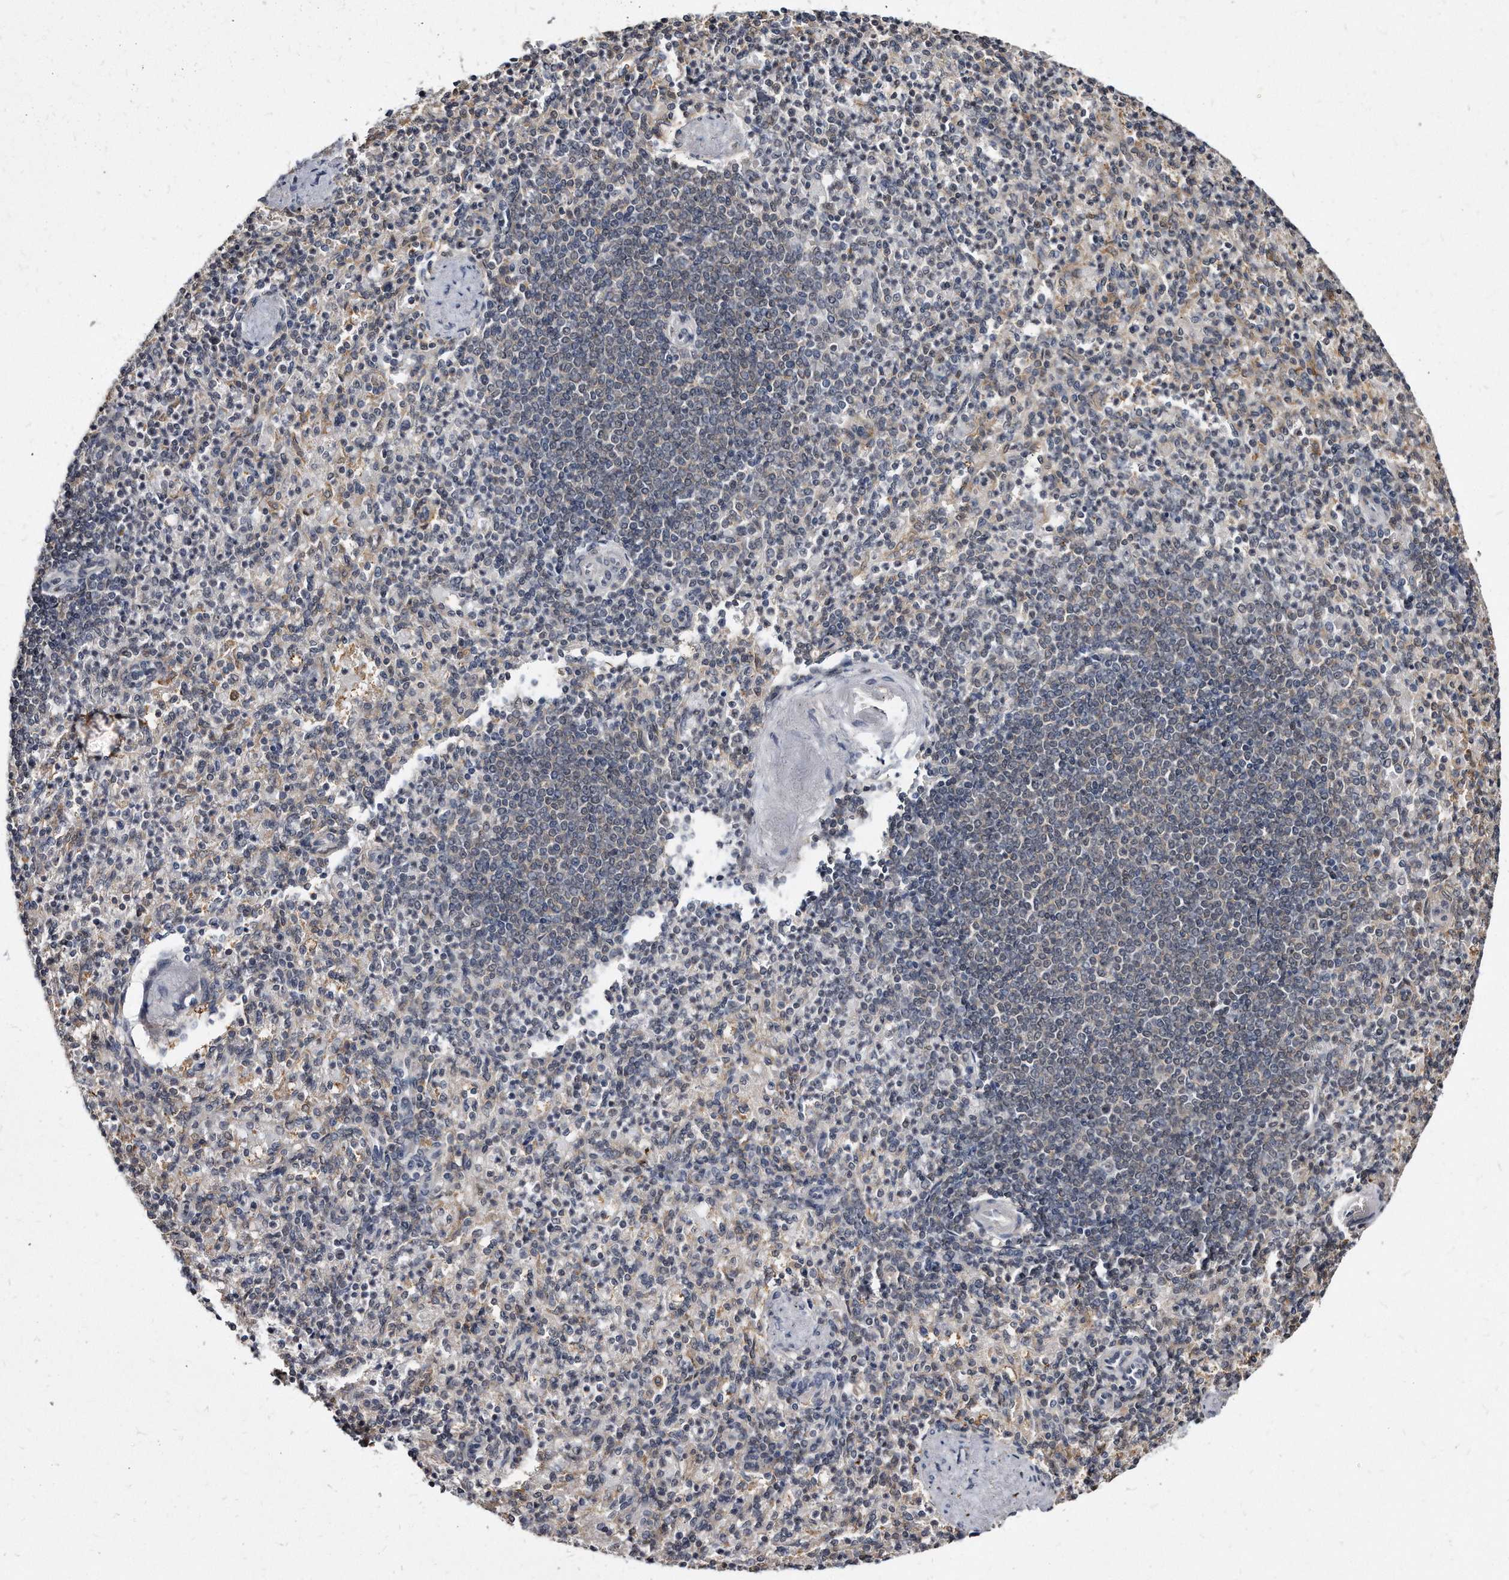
{"staining": {"intensity": "negative", "quantity": "none", "location": "none"}, "tissue": "spleen", "cell_type": "Cells in red pulp", "image_type": "normal", "snomed": [{"axis": "morphology", "description": "Normal tissue, NOS"}, {"axis": "topography", "description": "Spleen"}], "caption": "This is a image of immunohistochemistry (IHC) staining of normal spleen, which shows no expression in cells in red pulp. (DAB immunohistochemistry (IHC) visualized using brightfield microscopy, high magnification).", "gene": "KLHDC3", "patient": {"sex": "female", "age": 74}}